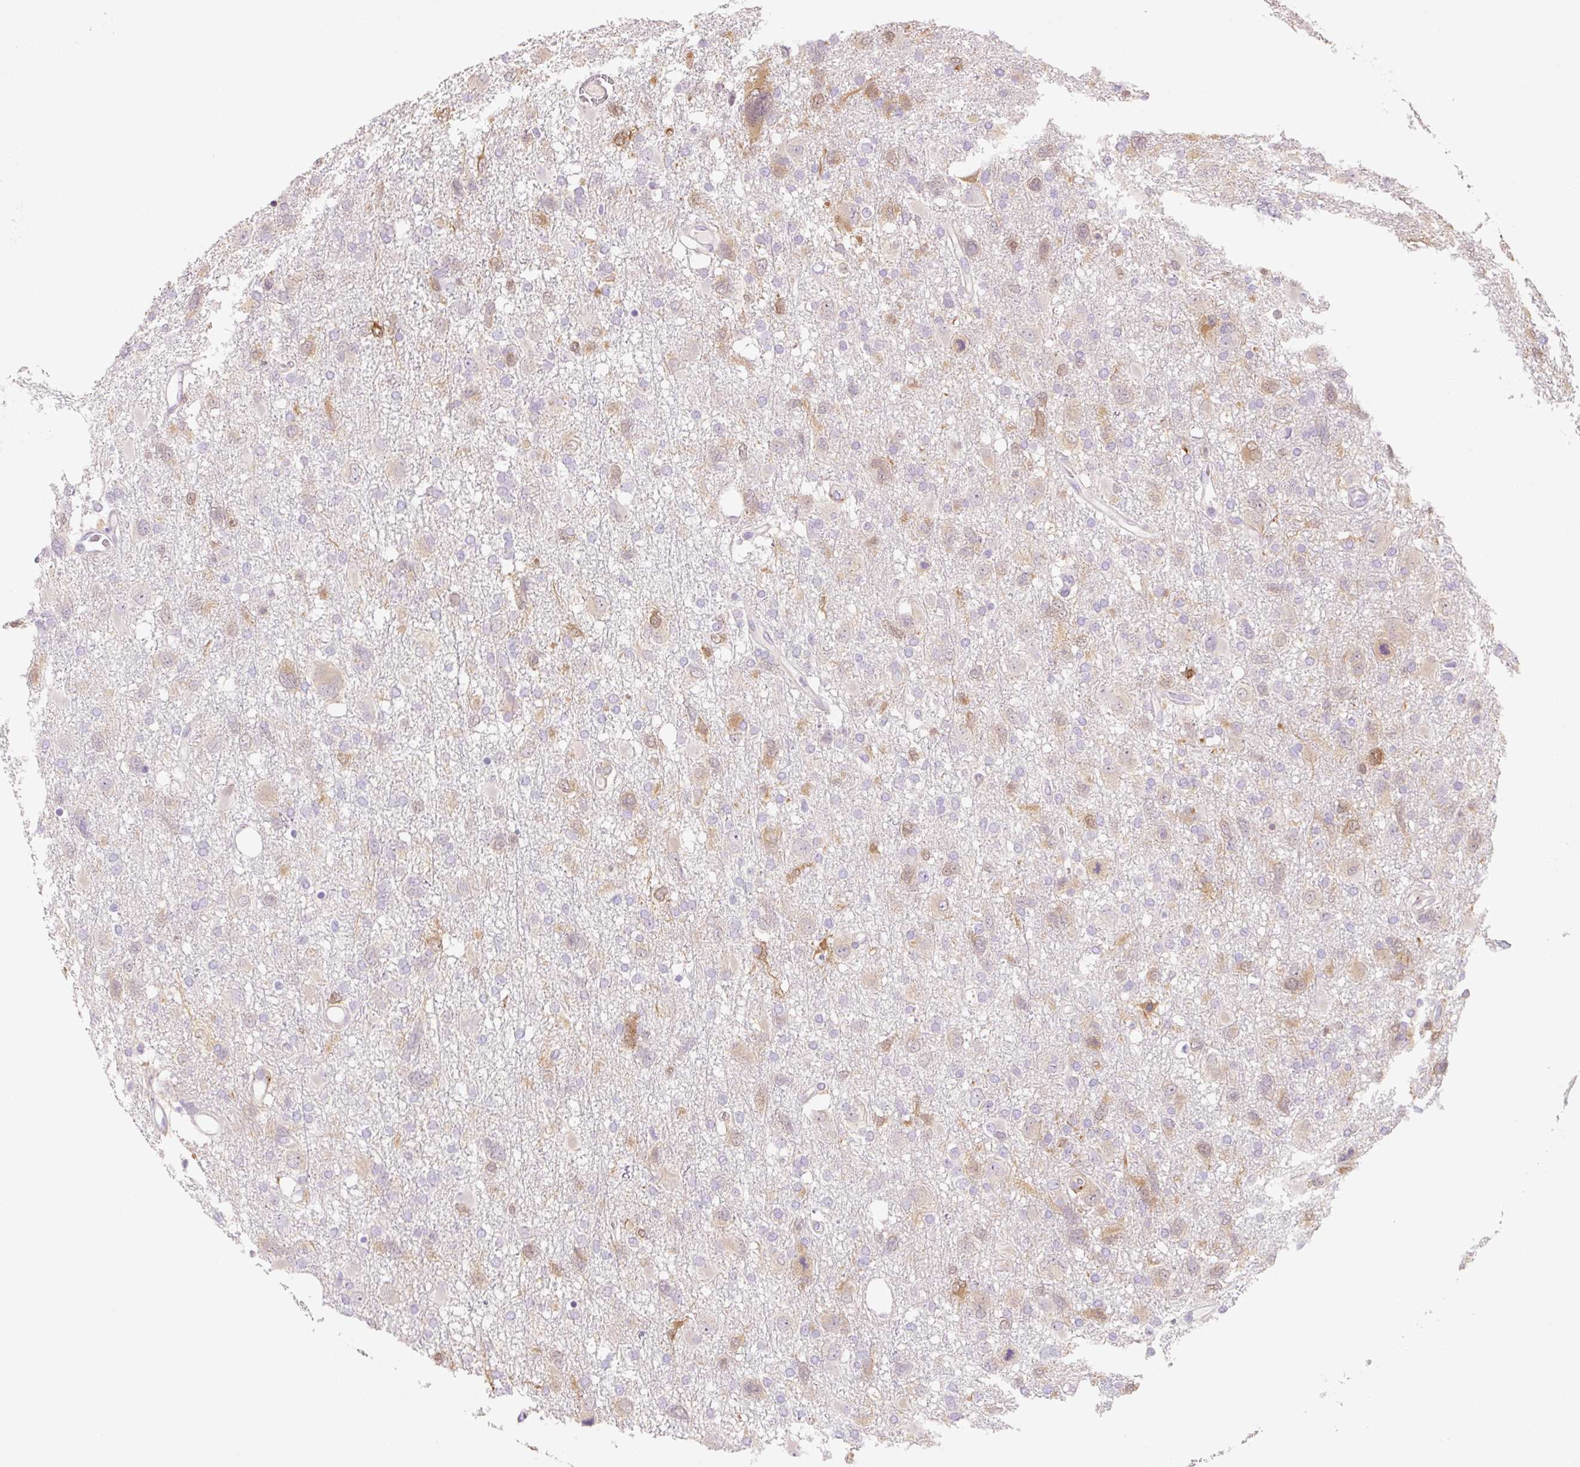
{"staining": {"intensity": "moderate", "quantity": "<25%", "location": "cytoplasmic/membranous"}, "tissue": "glioma", "cell_type": "Tumor cells", "image_type": "cancer", "snomed": [{"axis": "morphology", "description": "Glioma, malignant, High grade"}, {"axis": "topography", "description": "Brain"}], "caption": "Immunohistochemistry (IHC) image of neoplastic tissue: human malignant glioma (high-grade) stained using immunohistochemistry displays low levels of moderate protein expression localized specifically in the cytoplasmic/membranous of tumor cells, appearing as a cytoplasmic/membranous brown color.", "gene": "FABP5", "patient": {"sex": "male", "age": 61}}